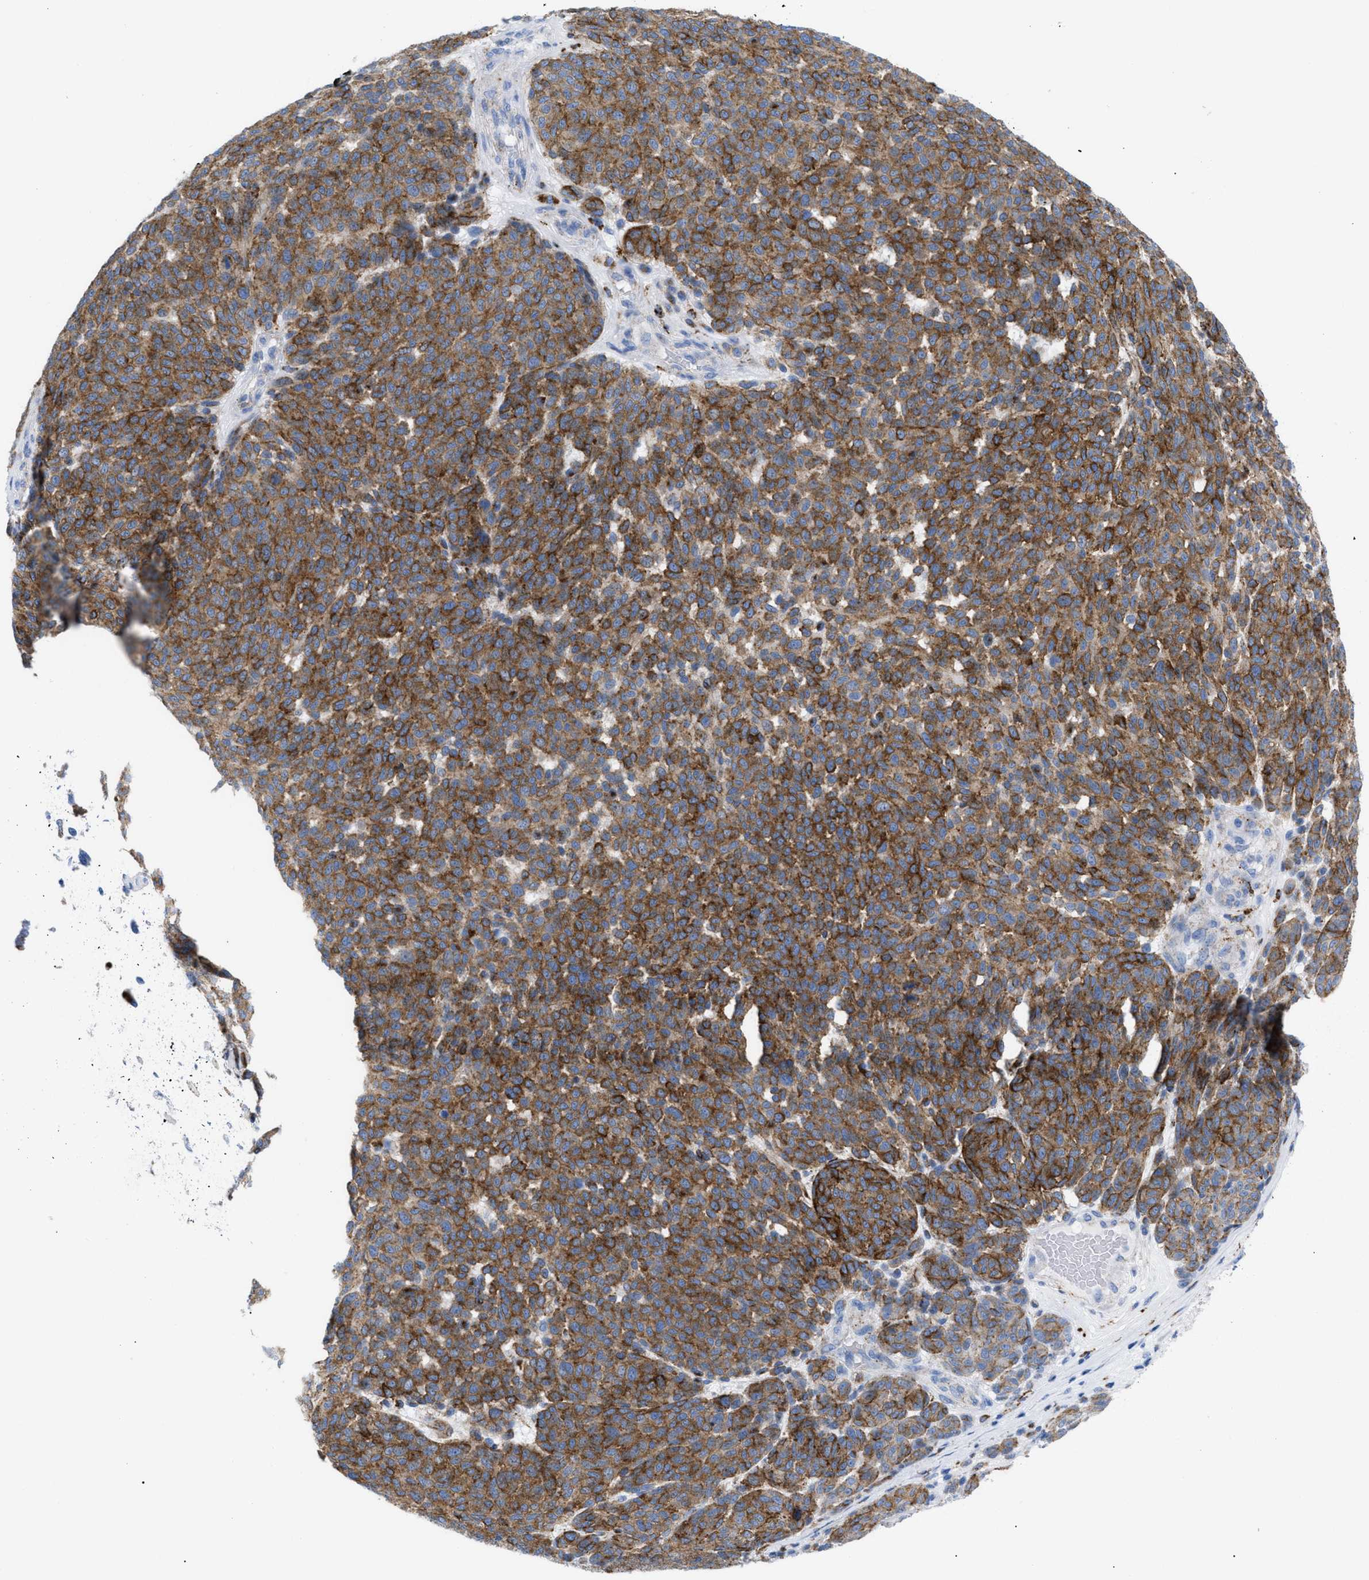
{"staining": {"intensity": "moderate", "quantity": ">75%", "location": "cytoplasmic/membranous"}, "tissue": "melanoma", "cell_type": "Tumor cells", "image_type": "cancer", "snomed": [{"axis": "morphology", "description": "Malignant melanoma, NOS"}, {"axis": "topography", "description": "Skin"}], "caption": "Immunohistochemical staining of human melanoma exhibits moderate cytoplasmic/membranous protein positivity in about >75% of tumor cells.", "gene": "DRAM2", "patient": {"sex": "male", "age": 59}}